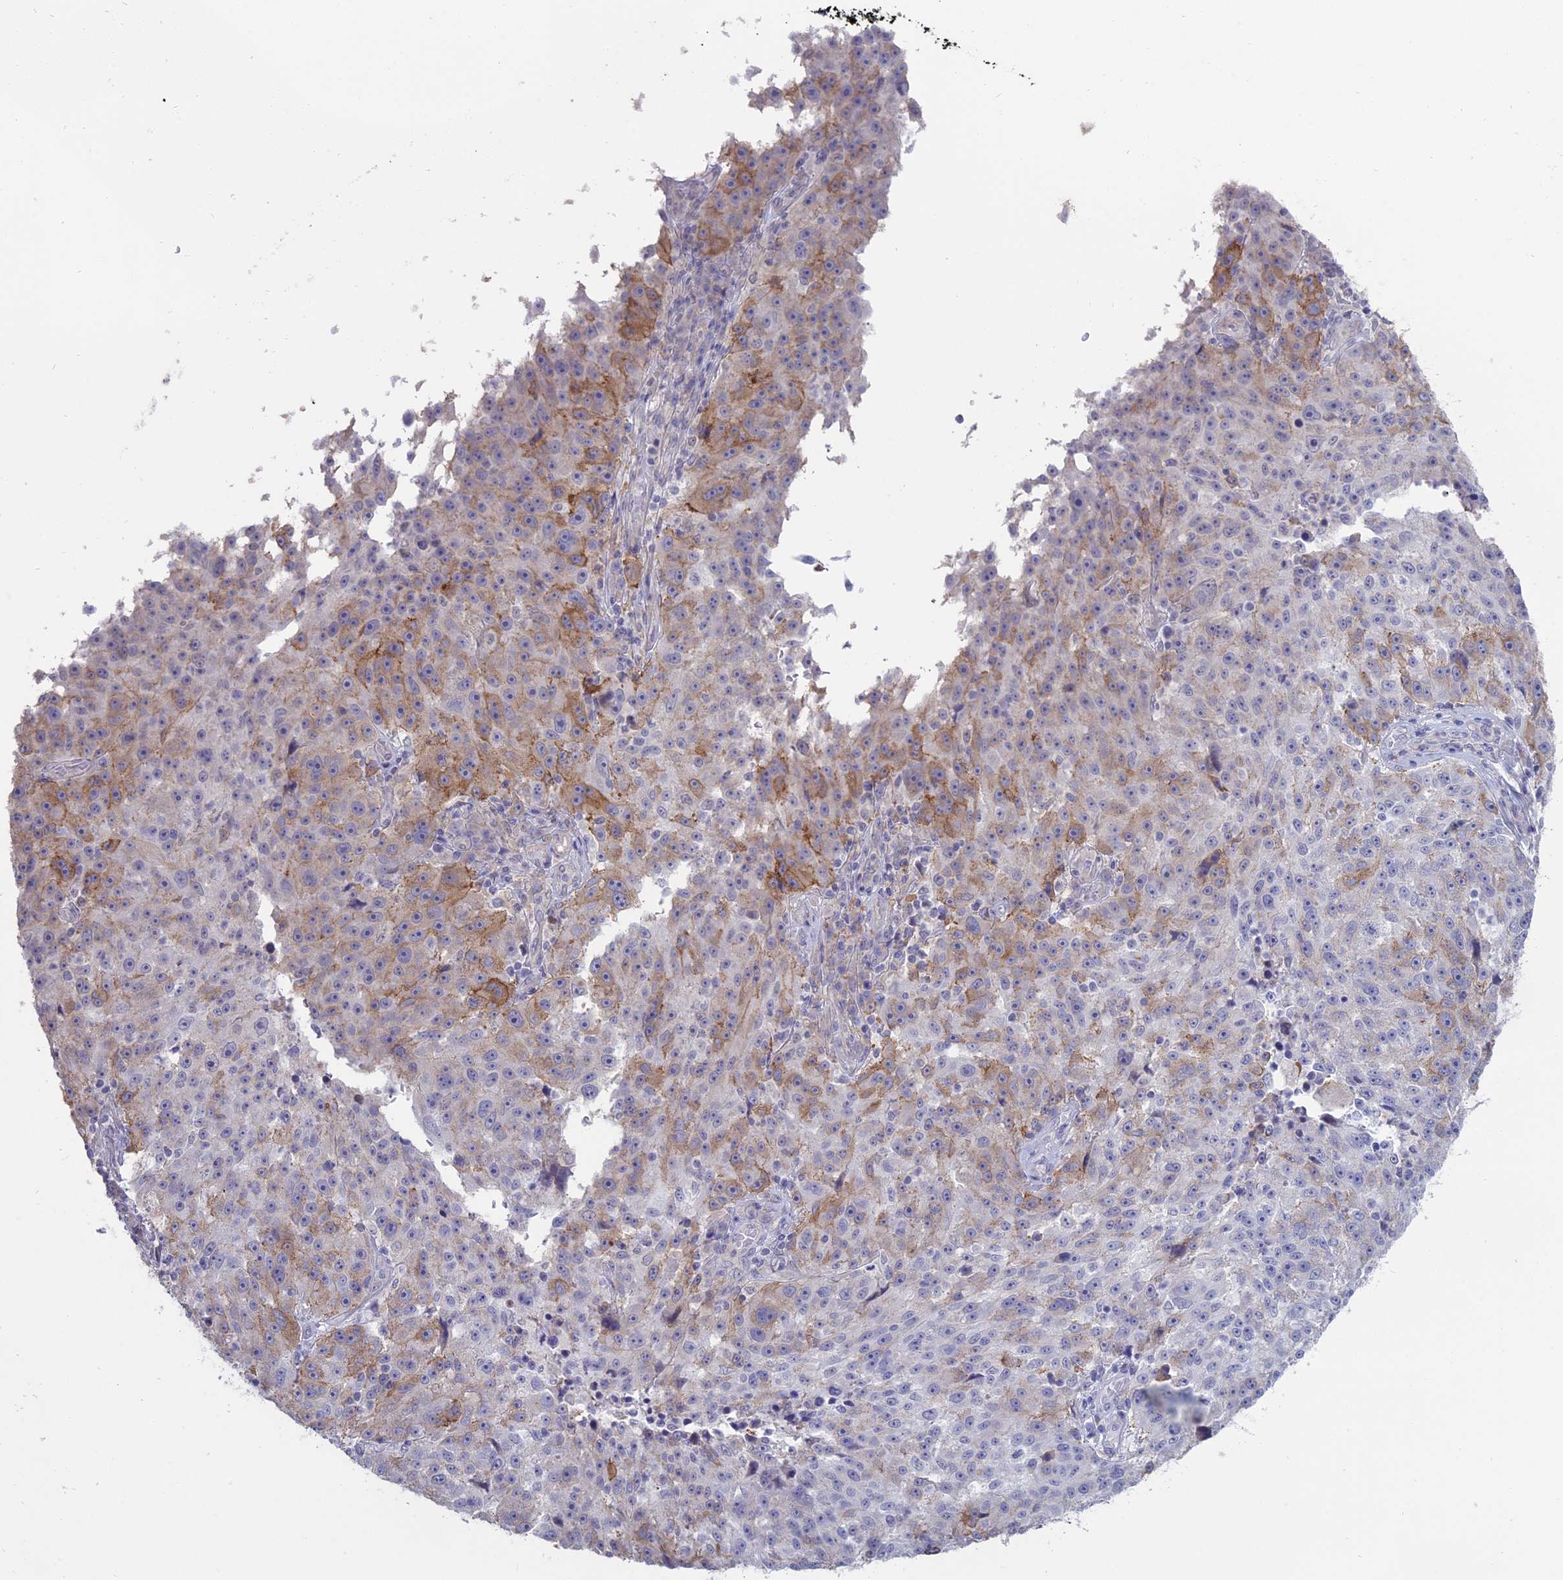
{"staining": {"intensity": "moderate", "quantity": "<25%", "location": "cytoplasmic/membranous"}, "tissue": "melanoma", "cell_type": "Tumor cells", "image_type": "cancer", "snomed": [{"axis": "morphology", "description": "Malignant melanoma, NOS"}, {"axis": "topography", "description": "Skin"}], "caption": "Melanoma stained with a protein marker displays moderate staining in tumor cells.", "gene": "MYO5B", "patient": {"sex": "male", "age": 53}}